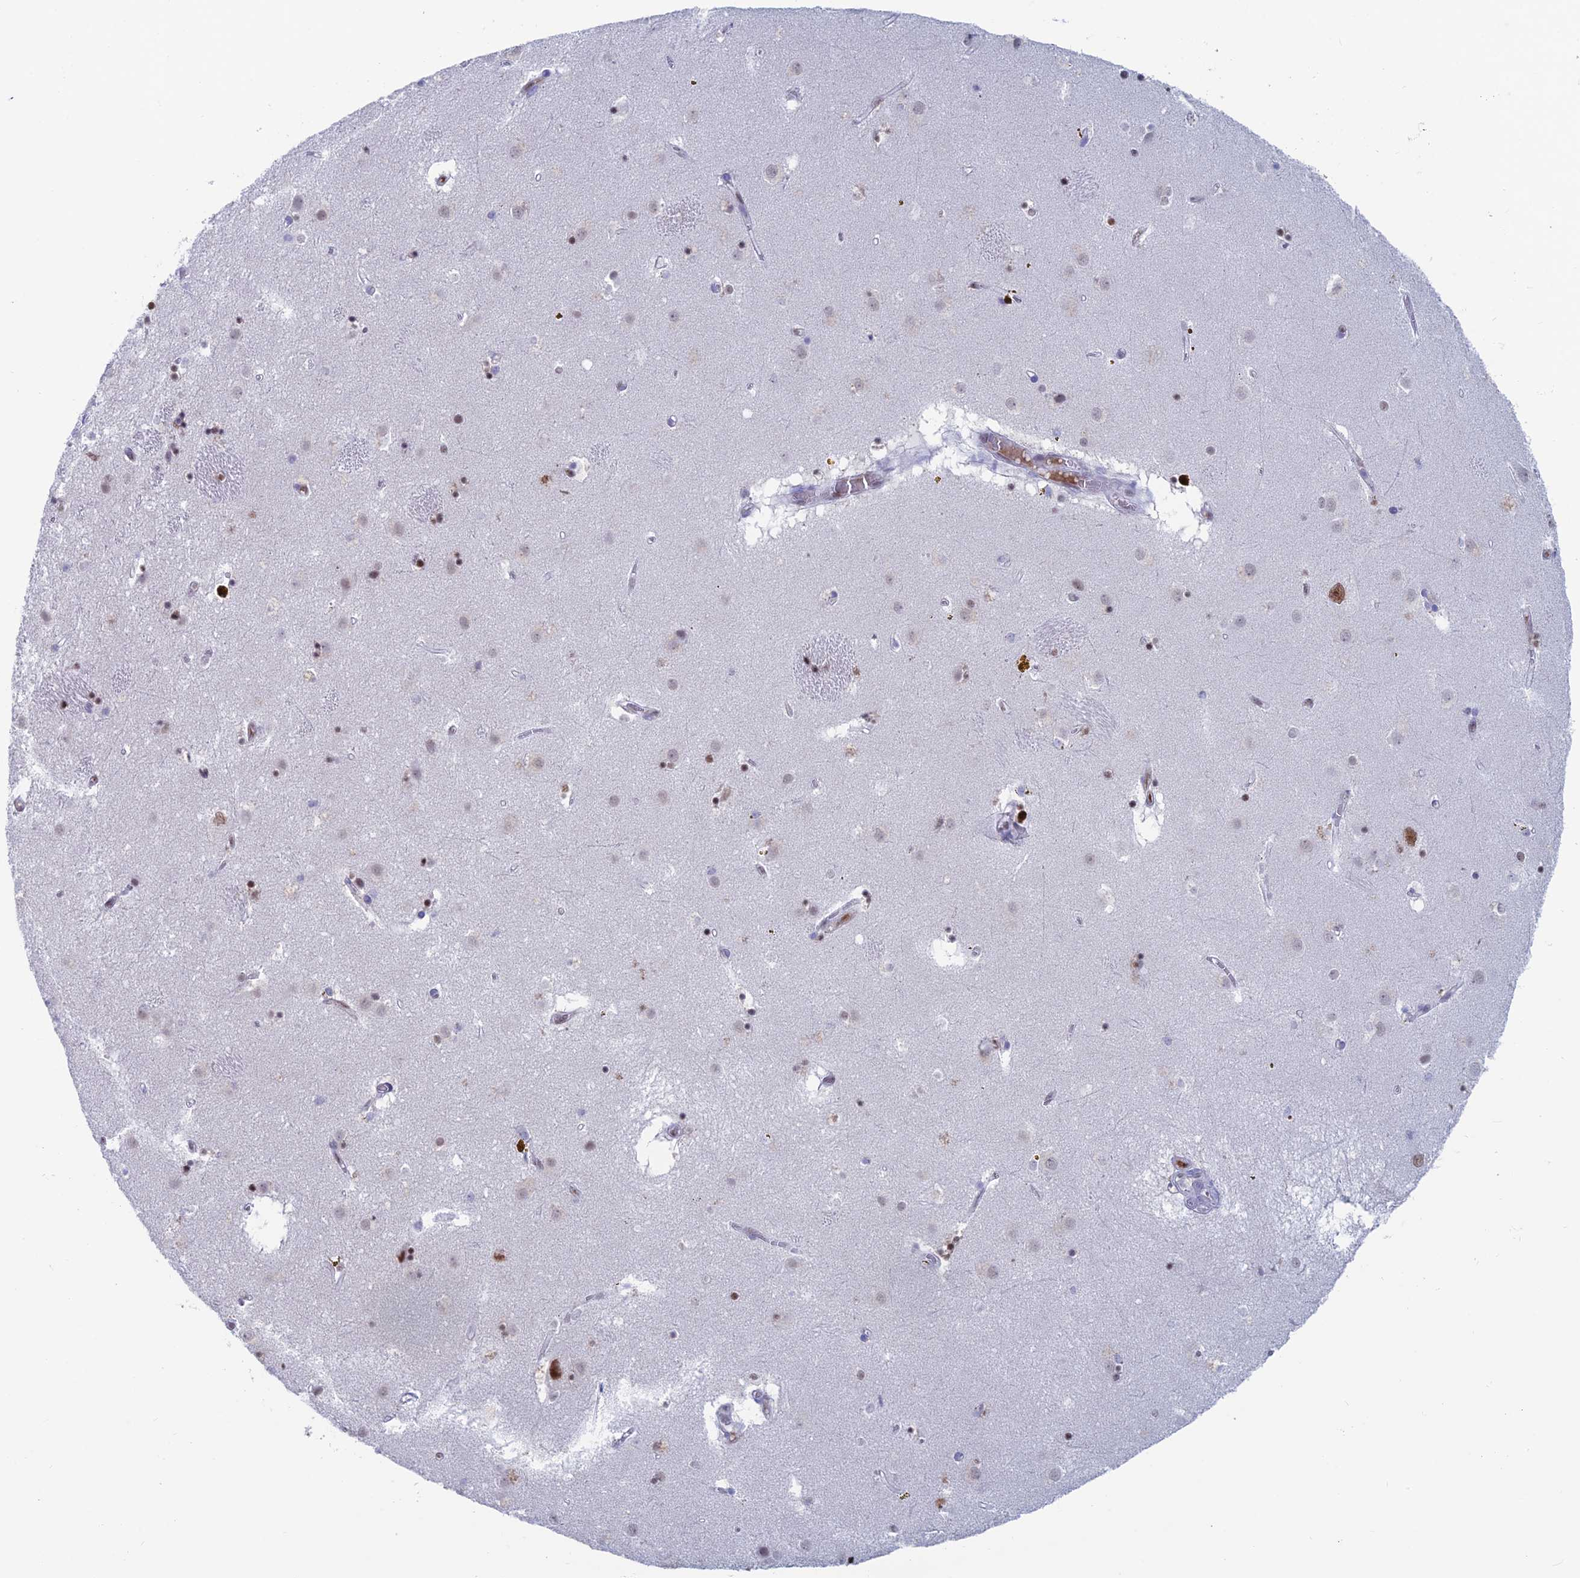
{"staining": {"intensity": "weak", "quantity": "25%-75%", "location": "nuclear"}, "tissue": "caudate", "cell_type": "Glial cells", "image_type": "normal", "snomed": [{"axis": "morphology", "description": "Normal tissue, NOS"}, {"axis": "topography", "description": "Lateral ventricle wall"}], "caption": "IHC of unremarkable human caudate reveals low levels of weak nuclear positivity in approximately 25%-75% of glial cells. (IHC, brightfield microscopy, high magnification).", "gene": "NOL4L", "patient": {"sex": "male", "age": 70}}